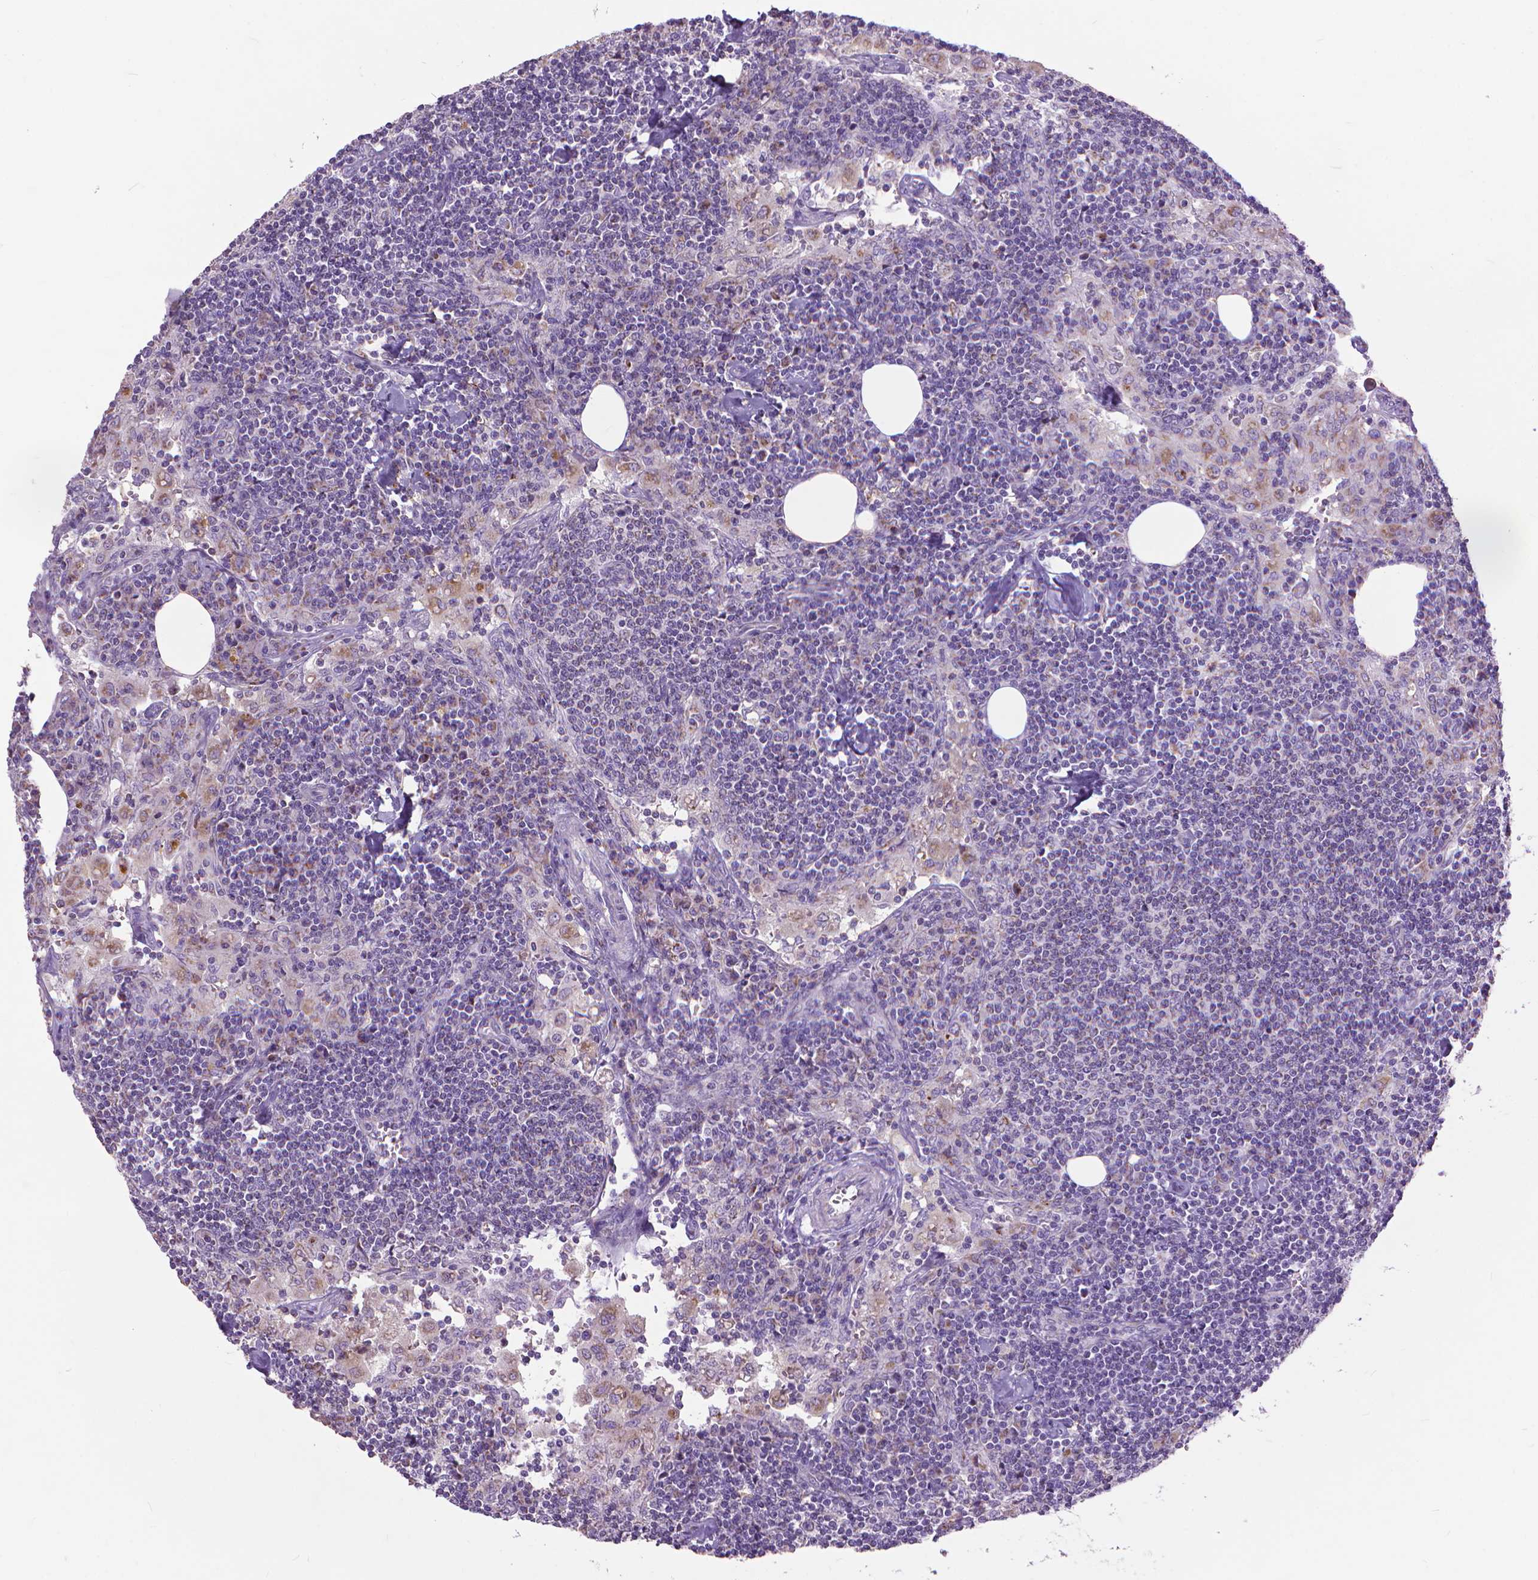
{"staining": {"intensity": "strong", "quantity": "<25%", "location": "cytoplasmic/membranous"}, "tissue": "lymph node", "cell_type": "Germinal center cells", "image_type": "normal", "snomed": [{"axis": "morphology", "description": "Normal tissue, NOS"}, {"axis": "topography", "description": "Lymph node"}], "caption": "Immunohistochemistry (IHC) of benign human lymph node demonstrates medium levels of strong cytoplasmic/membranous staining in about <25% of germinal center cells. The staining is performed using DAB (3,3'-diaminobenzidine) brown chromogen to label protein expression. The nuclei are counter-stained blue using hematoxylin.", "gene": "VDAC1", "patient": {"sex": "male", "age": 55}}